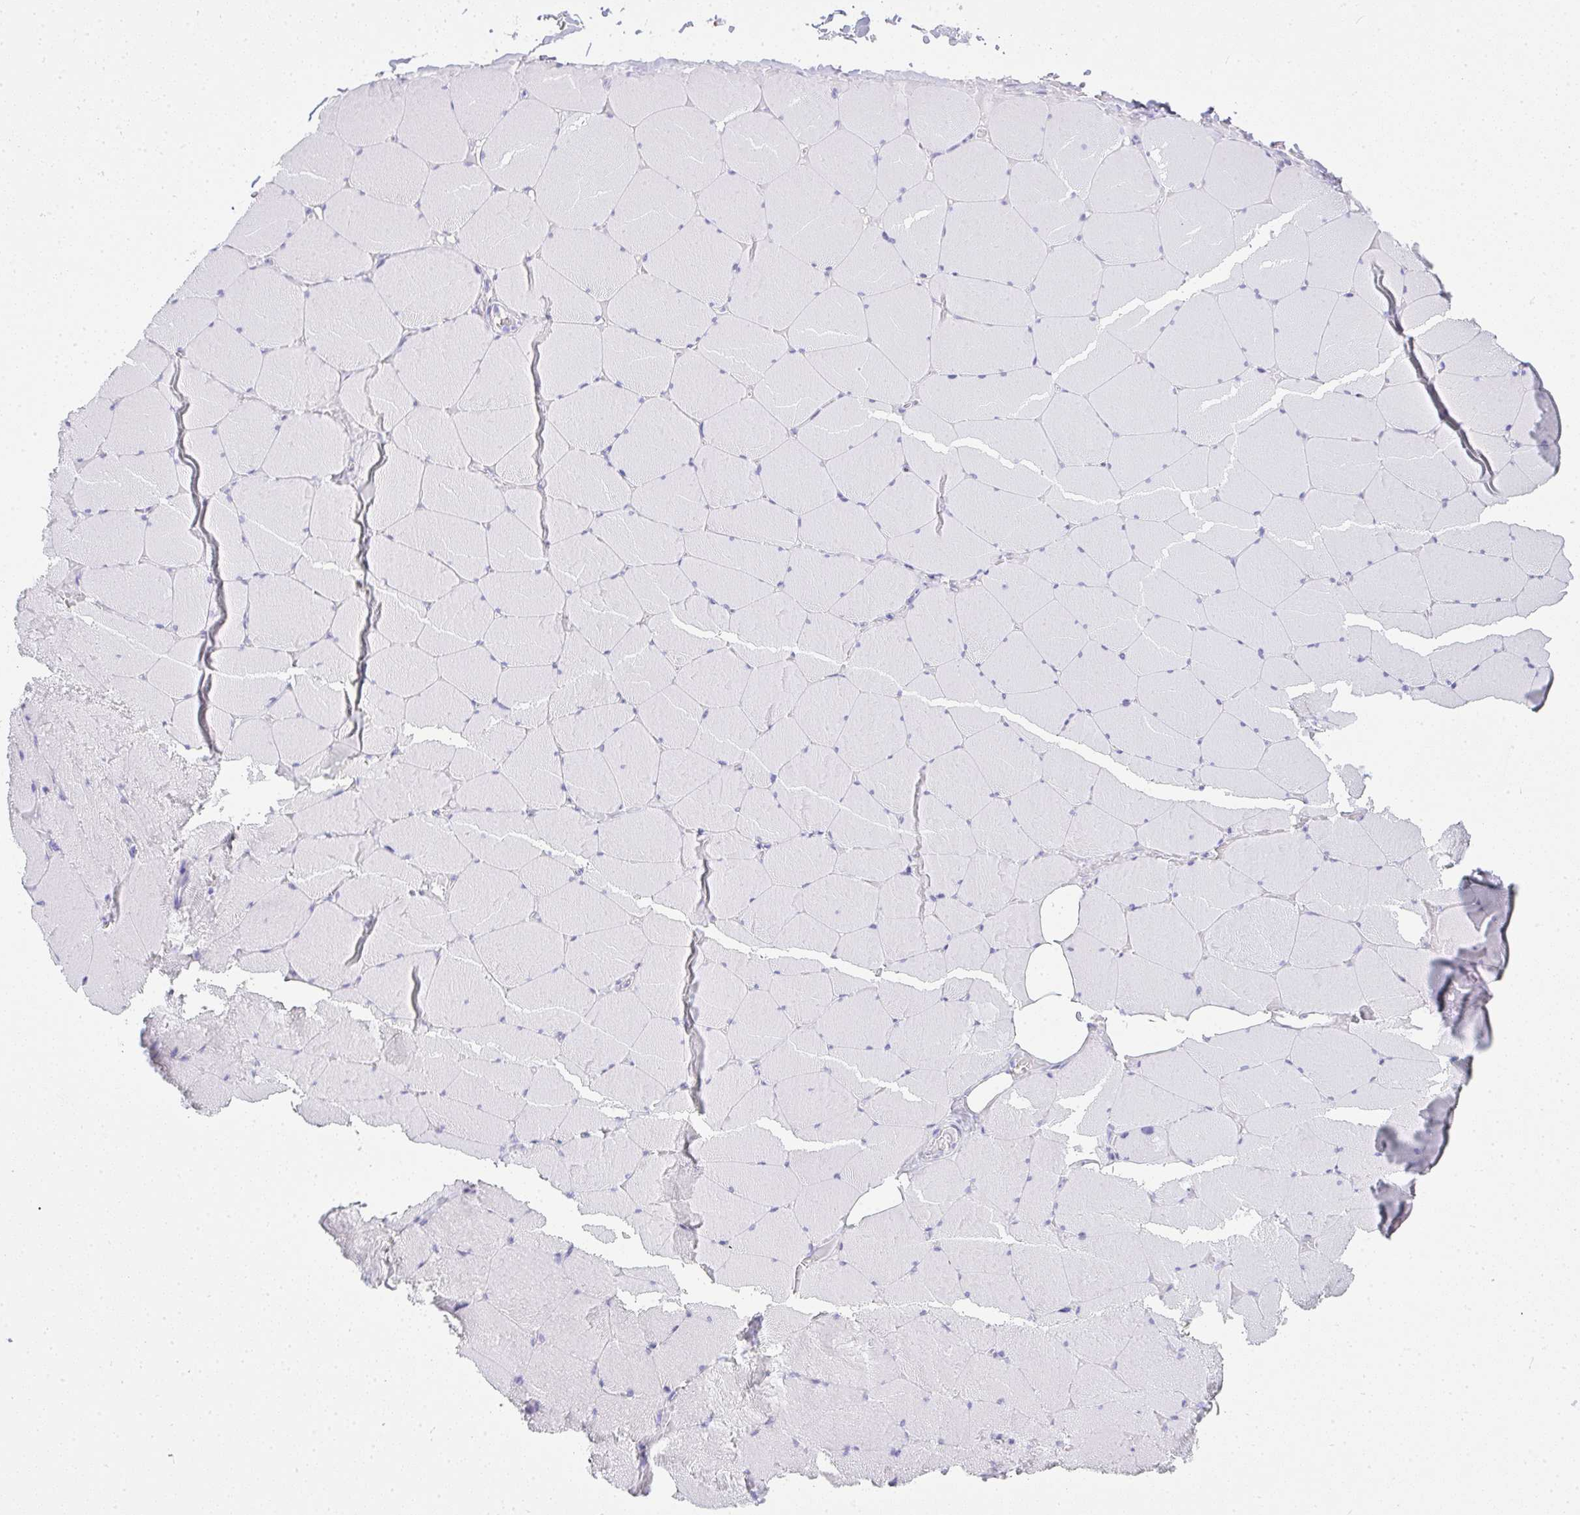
{"staining": {"intensity": "negative", "quantity": "none", "location": "none"}, "tissue": "skeletal muscle", "cell_type": "Myocytes", "image_type": "normal", "snomed": [{"axis": "morphology", "description": "Normal tissue, NOS"}, {"axis": "topography", "description": "Skeletal muscle"}, {"axis": "topography", "description": "Head-Neck"}], "caption": "This is an immunohistochemistry histopathology image of unremarkable human skeletal muscle. There is no expression in myocytes.", "gene": "OR5J2", "patient": {"sex": "male", "age": 66}}